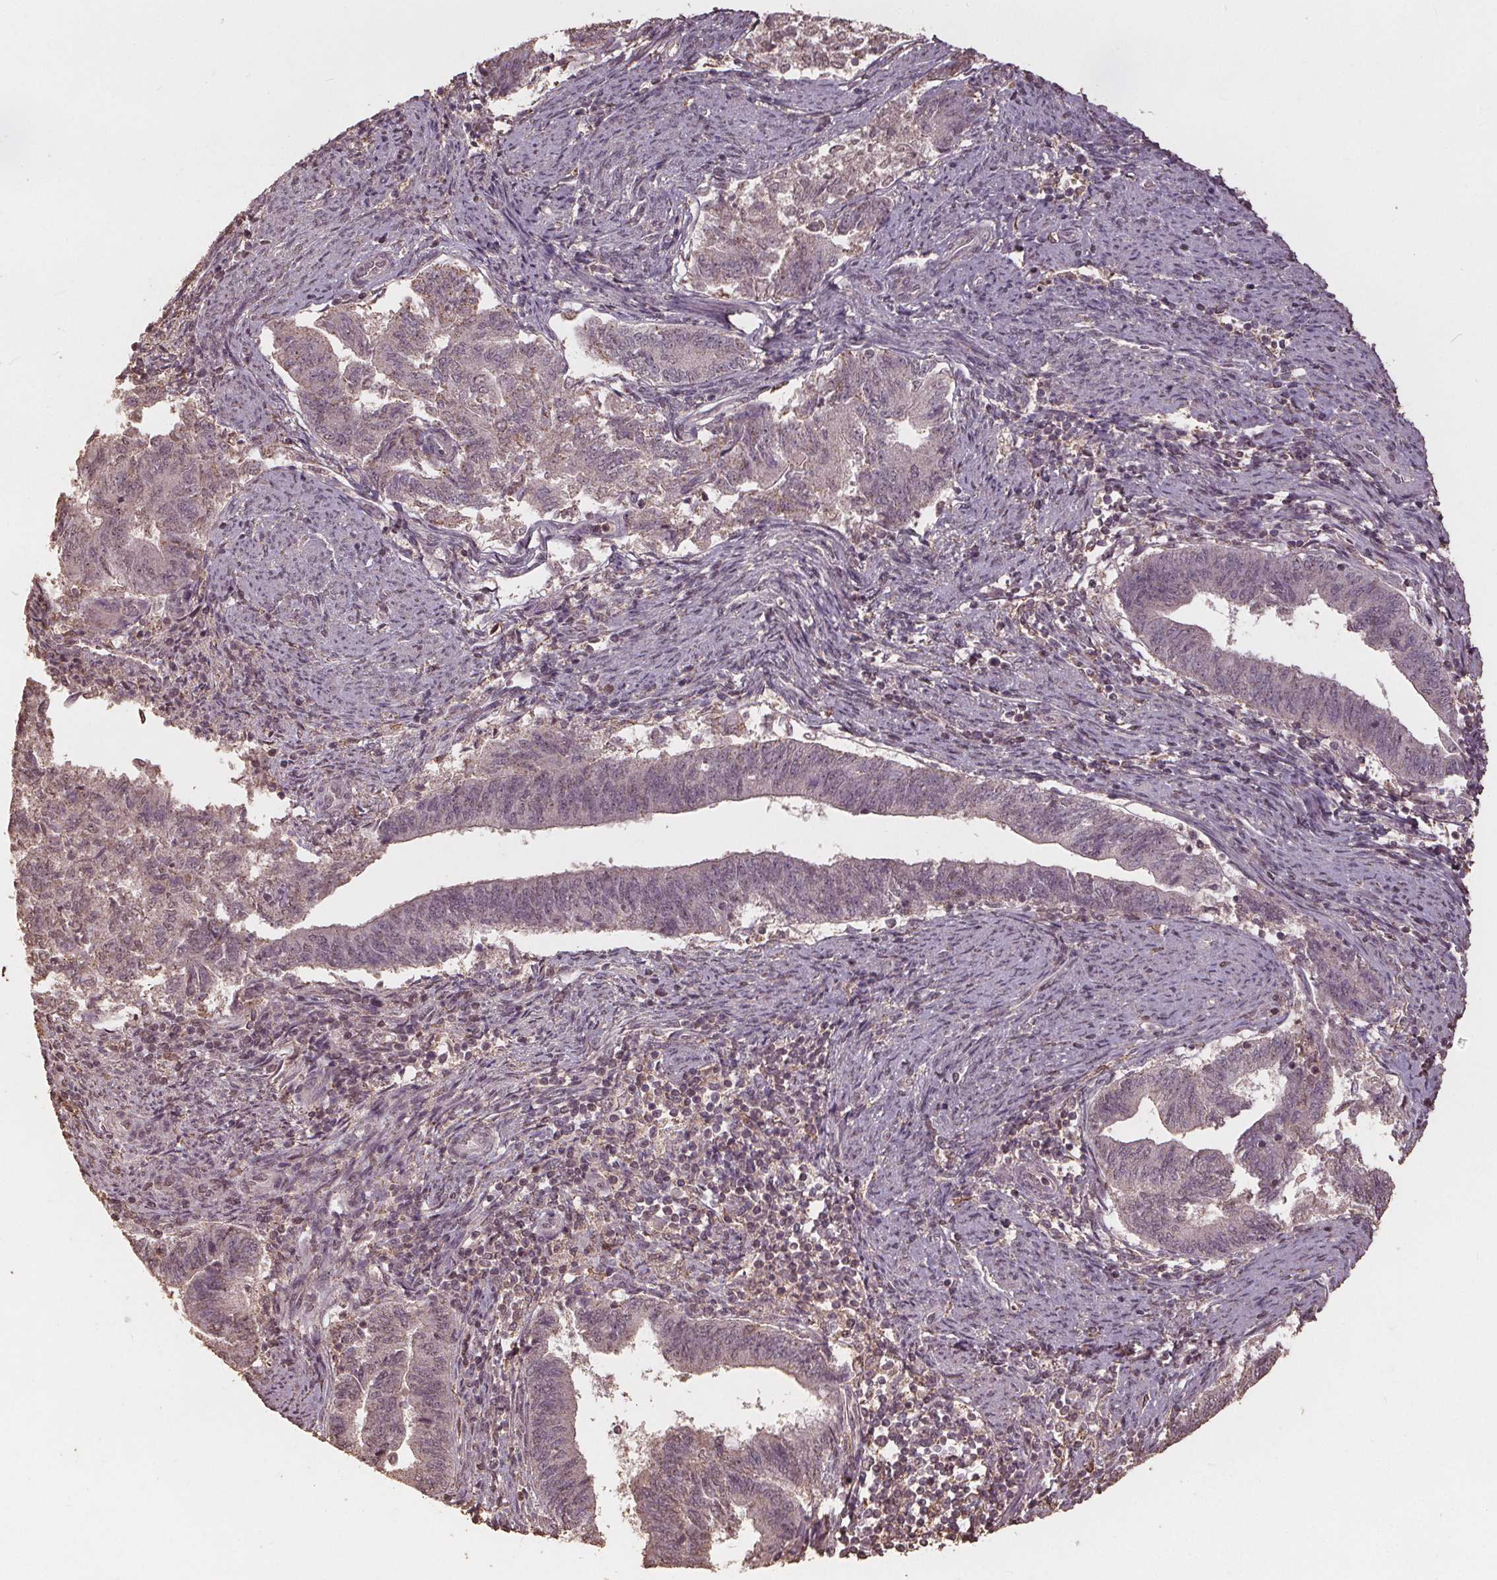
{"staining": {"intensity": "weak", "quantity": "25%-75%", "location": "nuclear"}, "tissue": "endometrial cancer", "cell_type": "Tumor cells", "image_type": "cancer", "snomed": [{"axis": "morphology", "description": "Adenocarcinoma, NOS"}, {"axis": "topography", "description": "Endometrium"}], "caption": "Immunohistochemical staining of human endometrial adenocarcinoma displays low levels of weak nuclear staining in approximately 25%-75% of tumor cells.", "gene": "DSG3", "patient": {"sex": "female", "age": 65}}